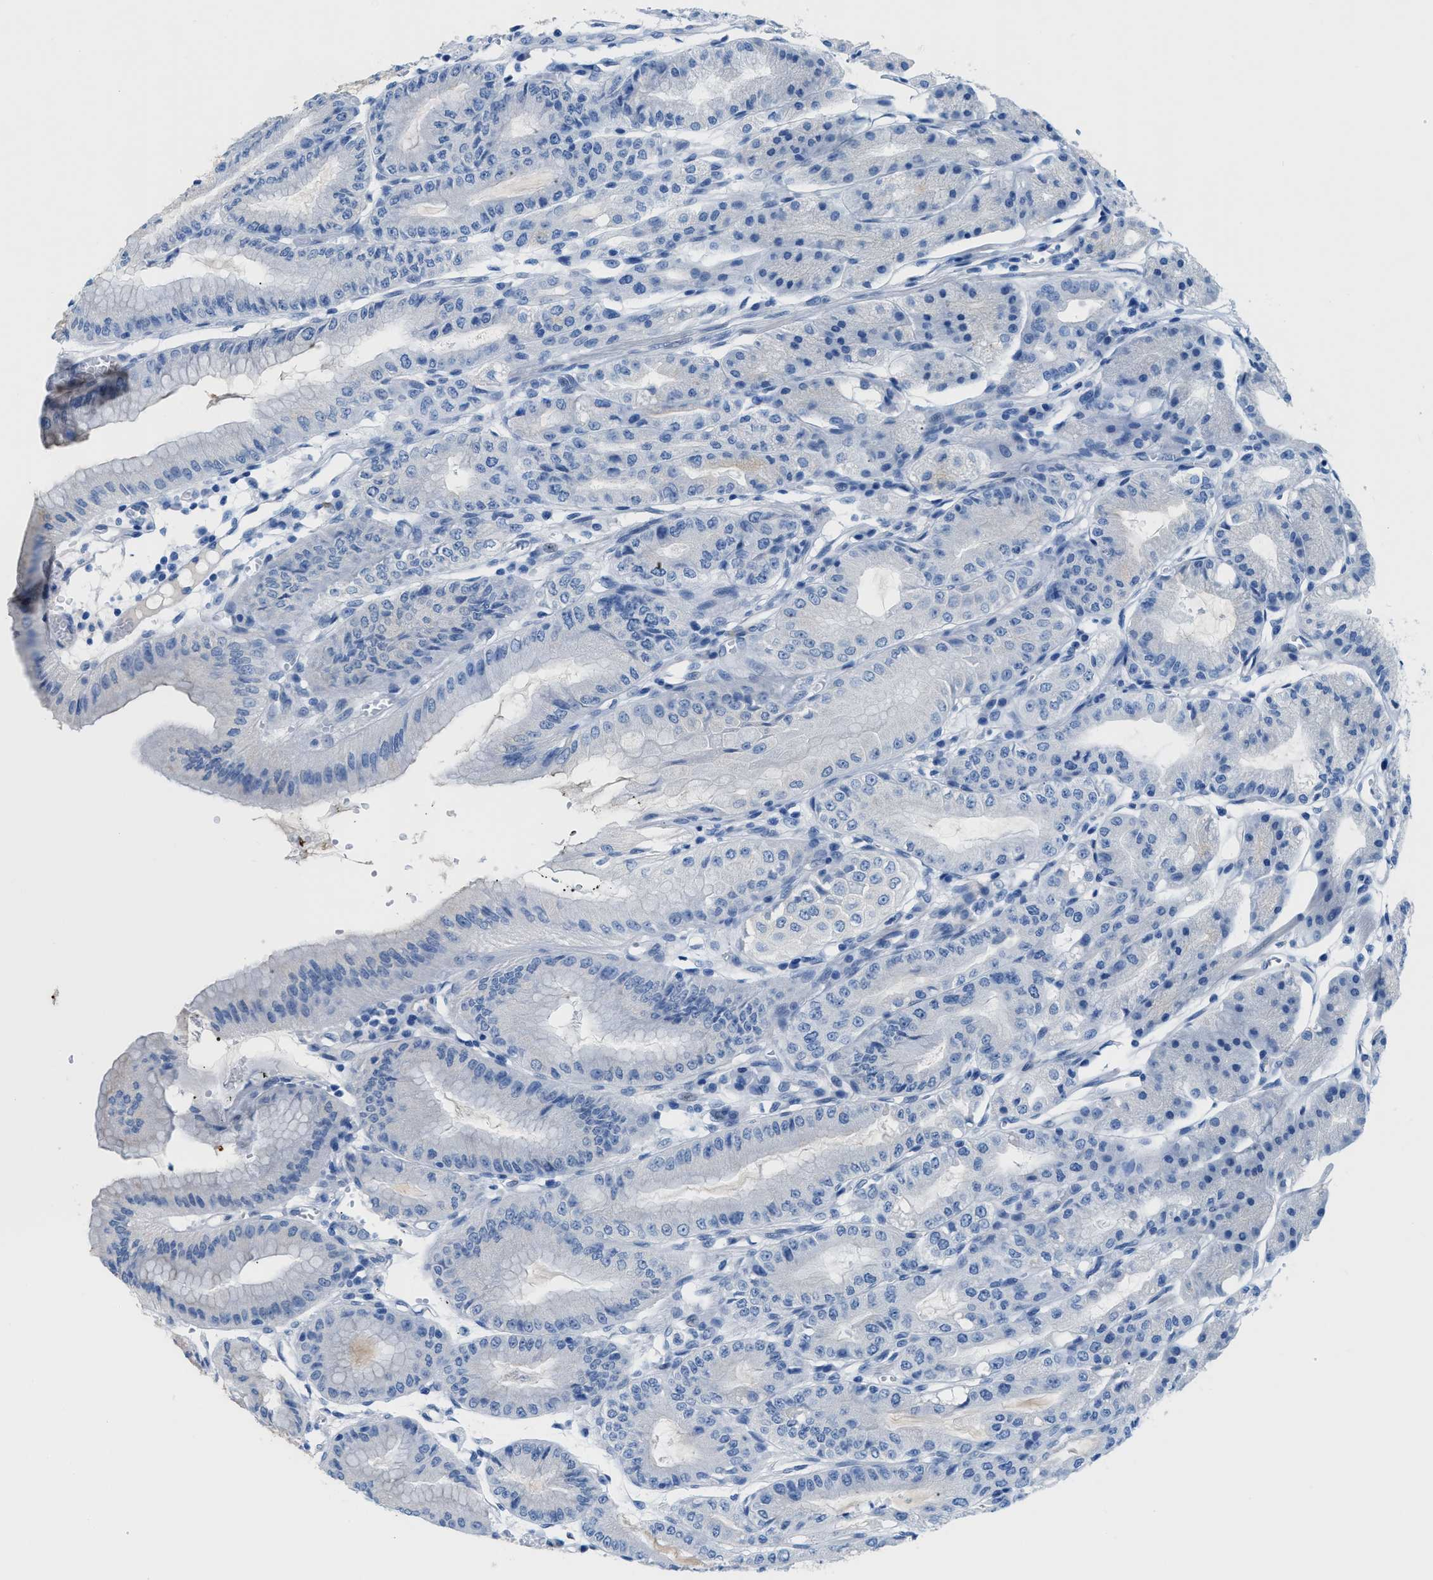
{"staining": {"intensity": "weak", "quantity": "<25%", "location": "cytoplasmic/membranous"}, "tissue": "stomach", "cell_type": "Glandular cells", "image_type": "normal", "snomed": [{"axis": "morphology", "description": "Normal tissue, NOS"}, {"axis": "topography", "description": "Stomach, lower"}], "caption": "An immunohistochemistry image of normal stomach is shown. There is no staining in glandular cells of stomach.", "gene": "FDCSP", "patient": {"sex": "male", "age": 71}}